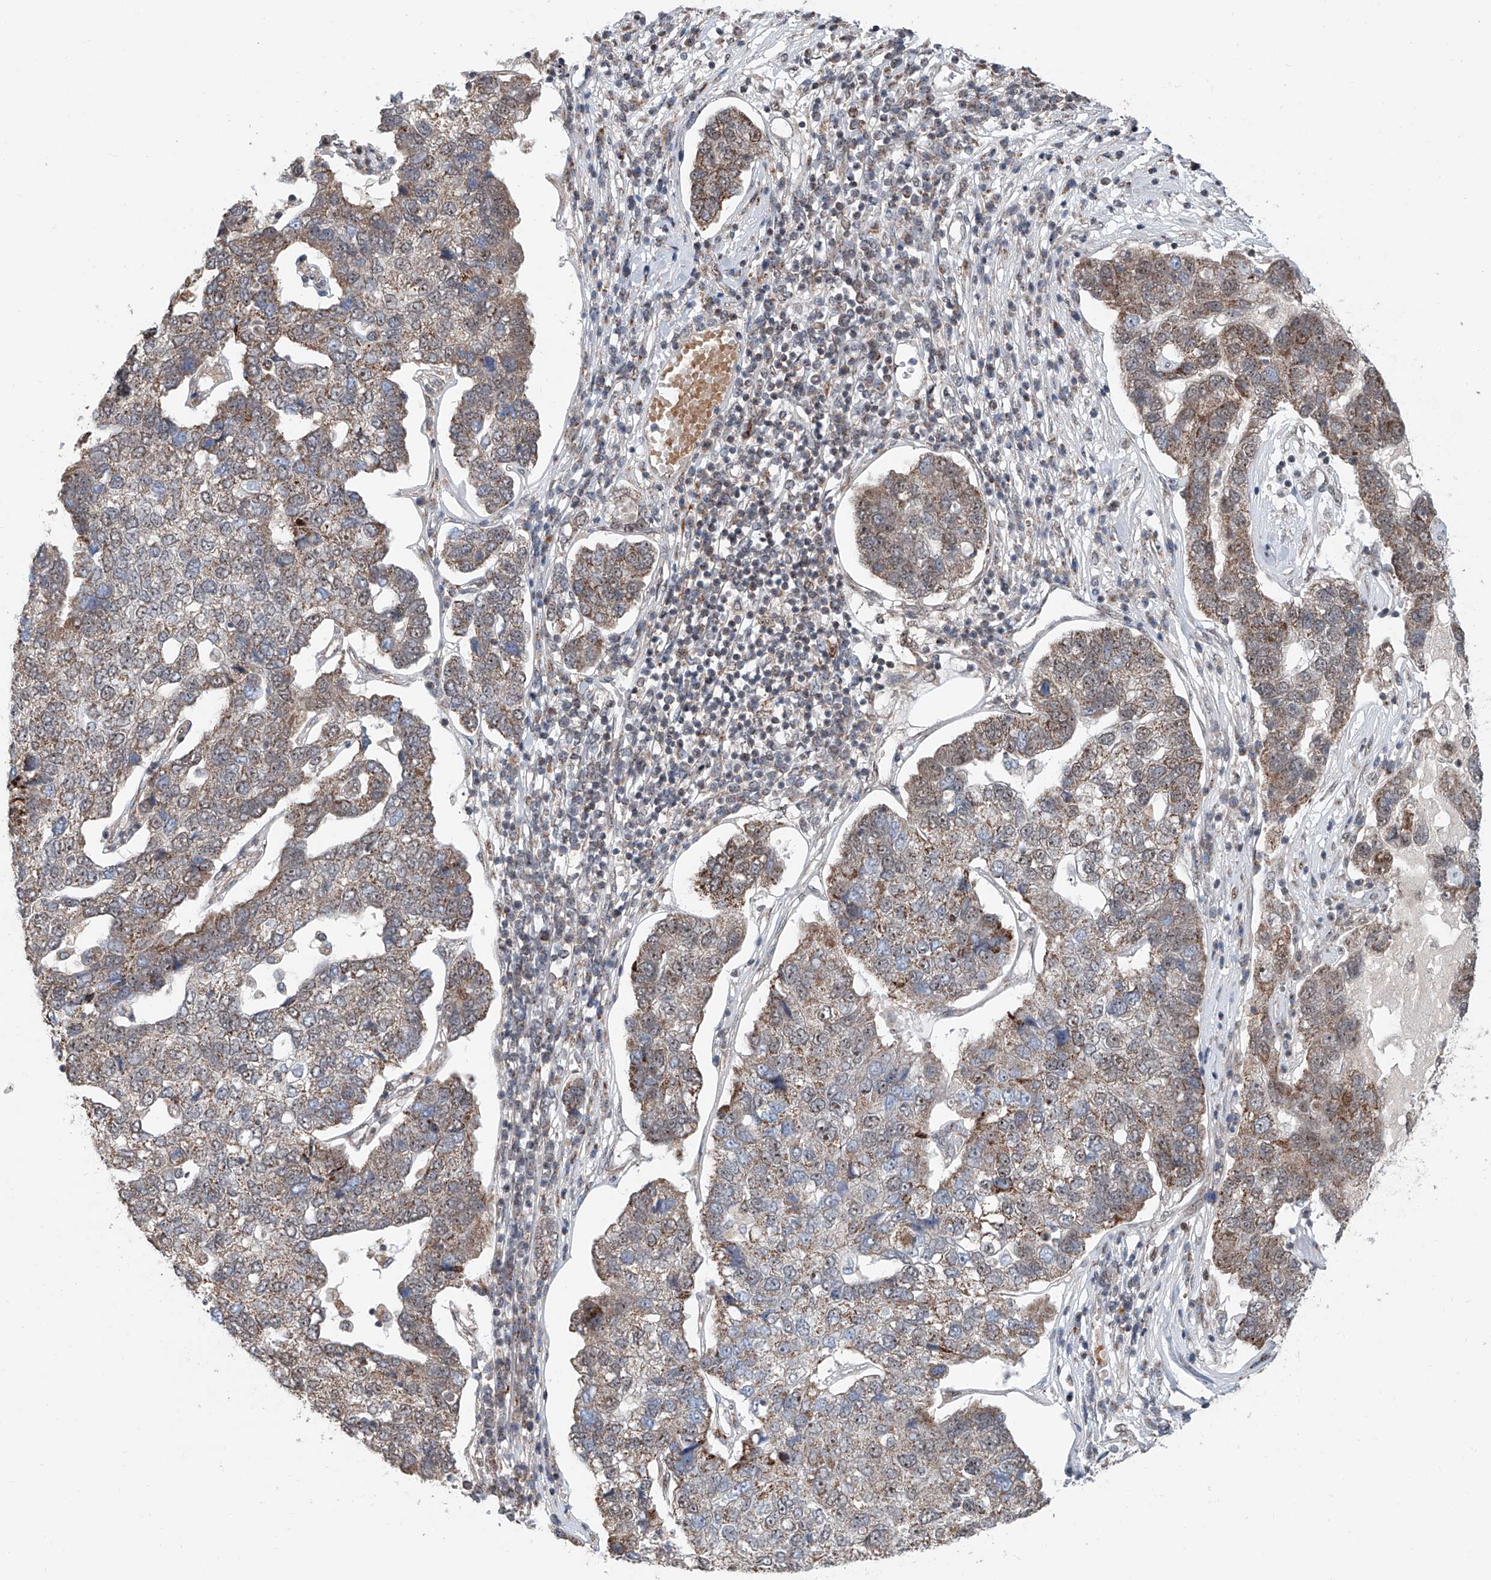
{"staining": {"intensity": "moderate", "quantity": ">75%", "location": "cytoplasmic/membranous"}, "tissue": "pancreatic cancer", "cell_type": "Tumor cells", "image_type": "cancer", "snomed": [{"axis": "morphology", "description": "Adenocarcinoma, NOS"}, {"axis": "topography", "description": "Pancreas"}], "caption": "A micrograph of pancreatic cancer (adenocarcinoma) stained for a protein reveals moderate cytoplasmic/membranous brown staining in tumor cells. (DAB (3,3'-diaminobenzidine) = brown stain, brightfield microscopy at high magnification).", "gene": "SDE2", "patient": {"sex": "female", "age": 61}}